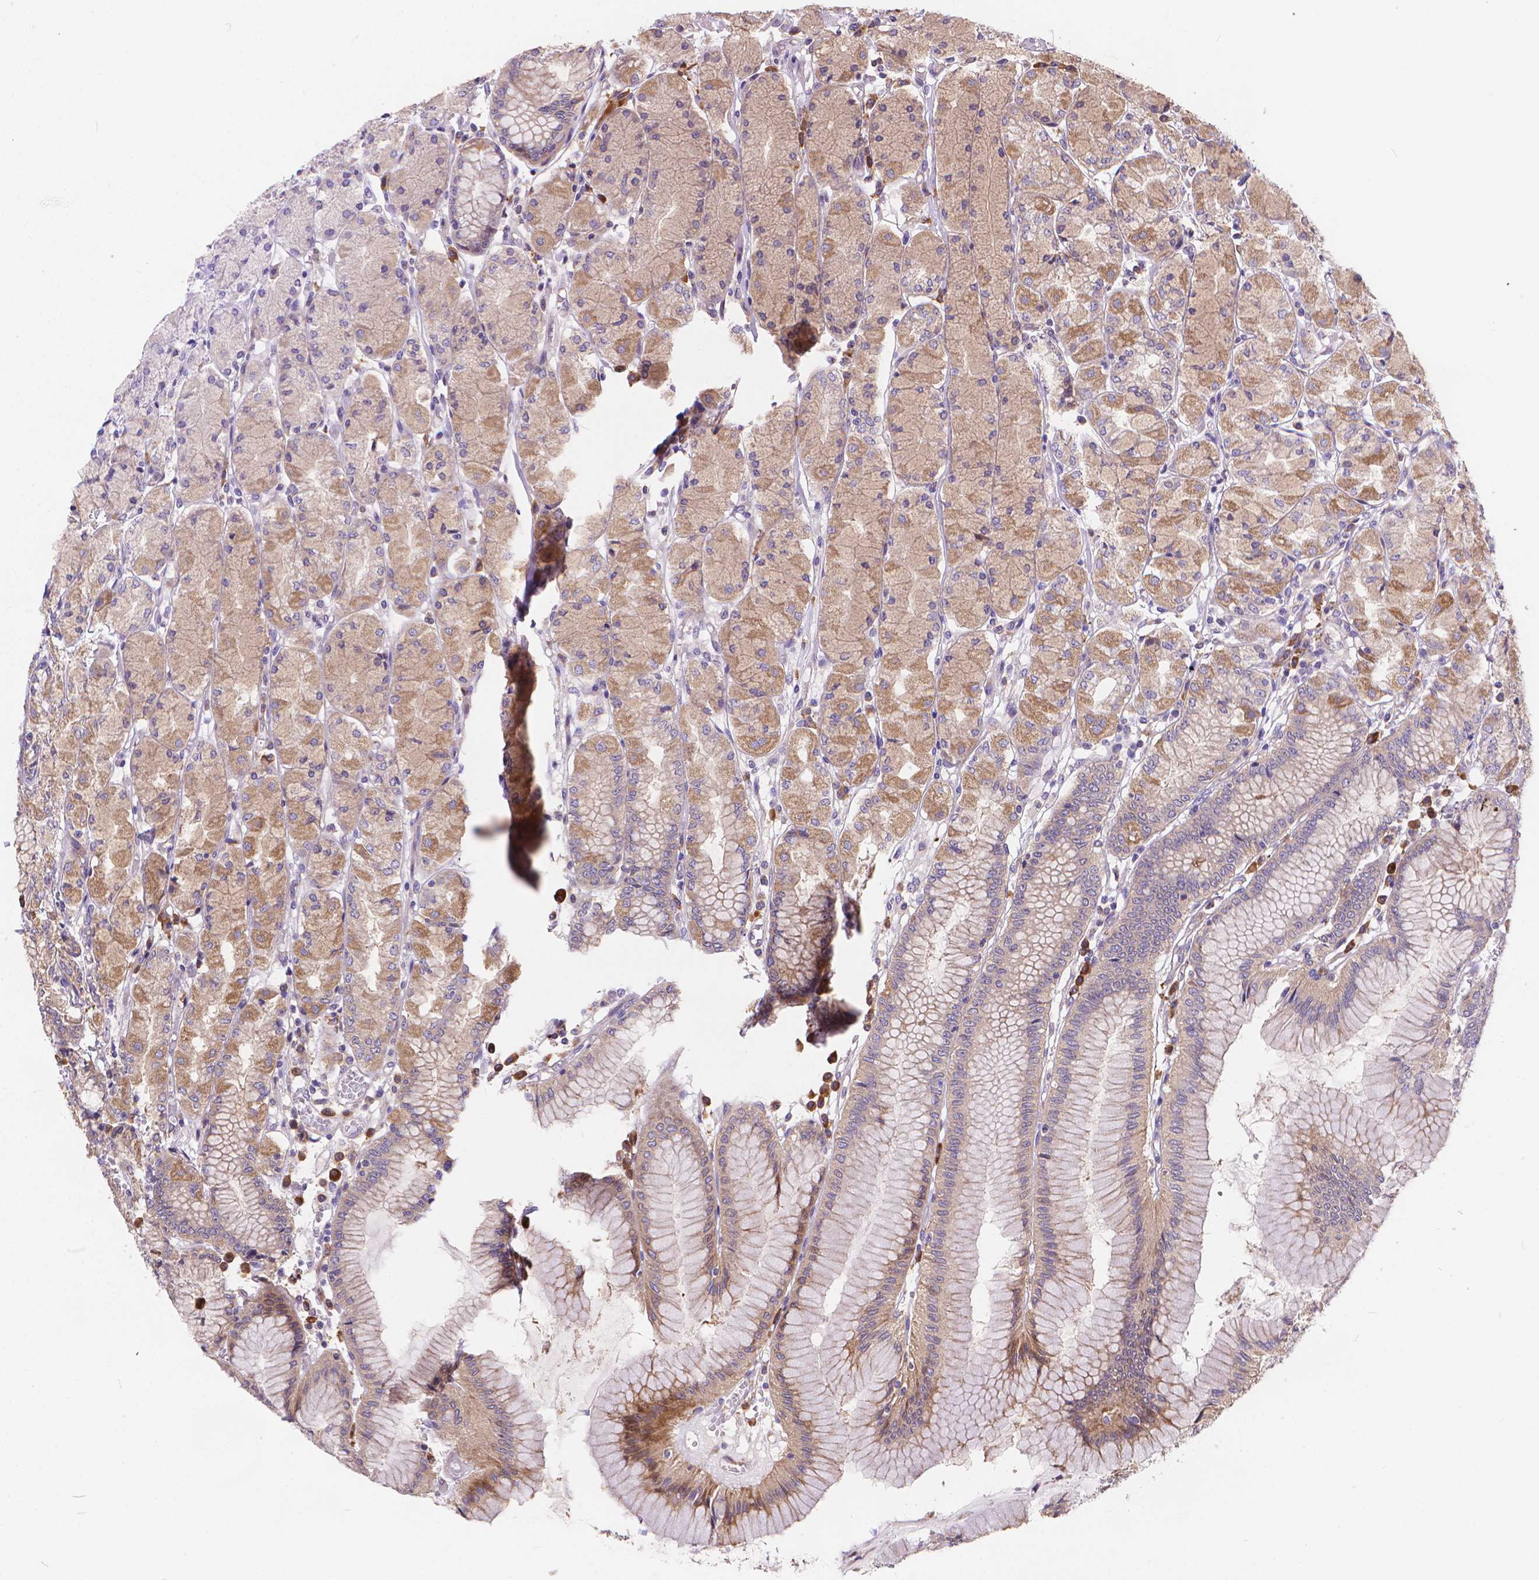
{"staining": {"intensity": "moderate", "quantity": "<25%", "location": "cytoplasmic/membranous"}, "tissue": "stomach", "cell_type": "Glandular cells", "image_type": "normal", "snomed": [{"axis": "morphology", "description": "Normal tissue, NOS"}, {"axis": "topography", "description": "Stomach, upper"}], "caption": "This image demonstrates immunohistochemistry staining of benign stomach, with low moderate cytoplasmic/membranous expression in approximately <25% of glandular cells.", "gene": "ARAP1", "patient": {"sex": "male", "age": 69}}